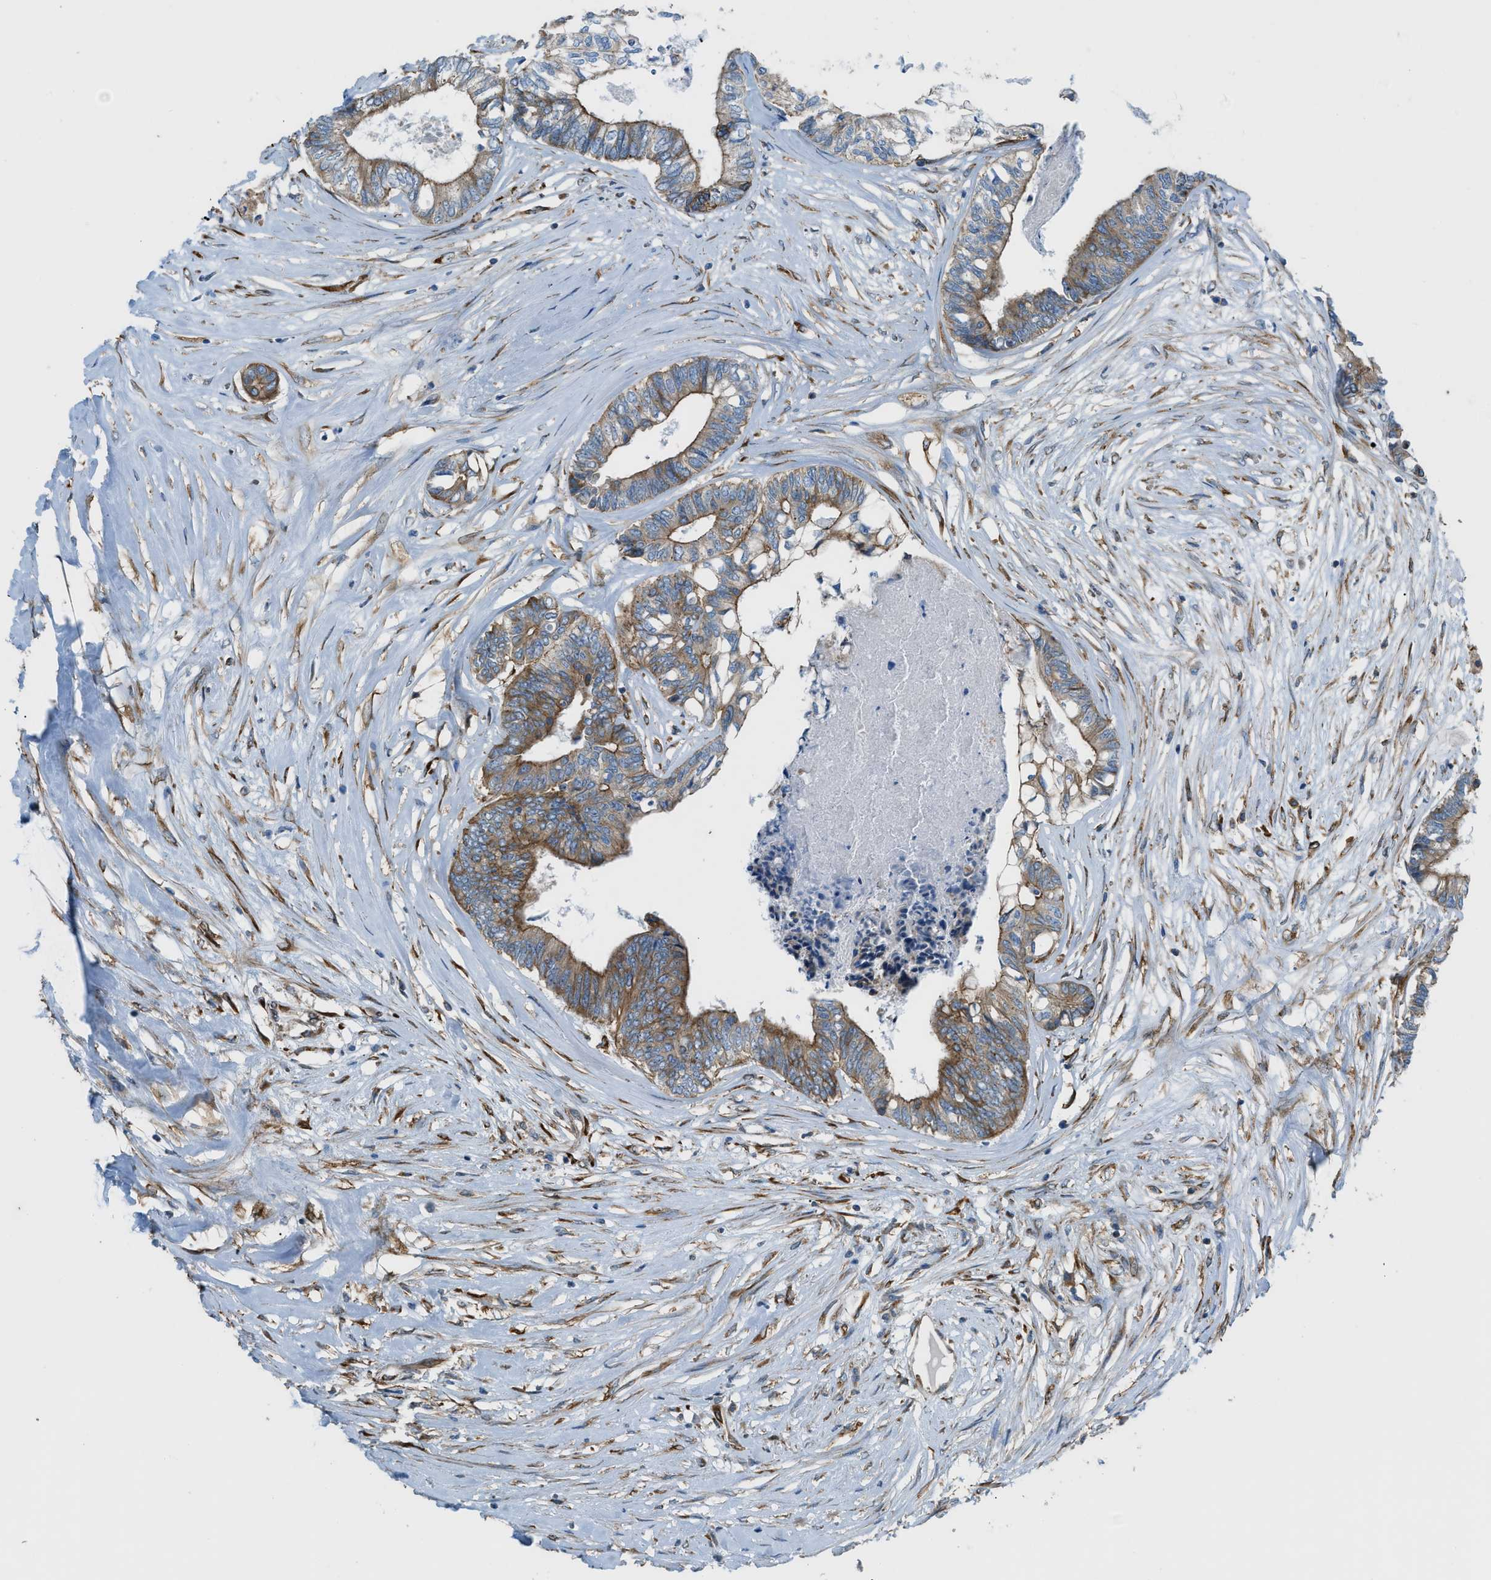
{"staining": {"intensity": "moderate", "quantity": "25%-75%", "location": "cytoplasmic/membranous"}, "tissue": "colorectal cancer", "cell_type": "Tumor cells", "image_type": "cancer", "snomed": [{"axis": "morphology", "description": "Adenocarcinoma, NOS"}, {"axis": "topography", "description": "Rectum"}], "caption": "Brown immunohistochemical staining in colorectal cancer (adenocarcinoma) exhibits moderate cytoplasmic/membranous expression in about 25%-75% of tumor cells.", "gene": "DMAC1", "patient": {"sex": "male", "age": 63}}